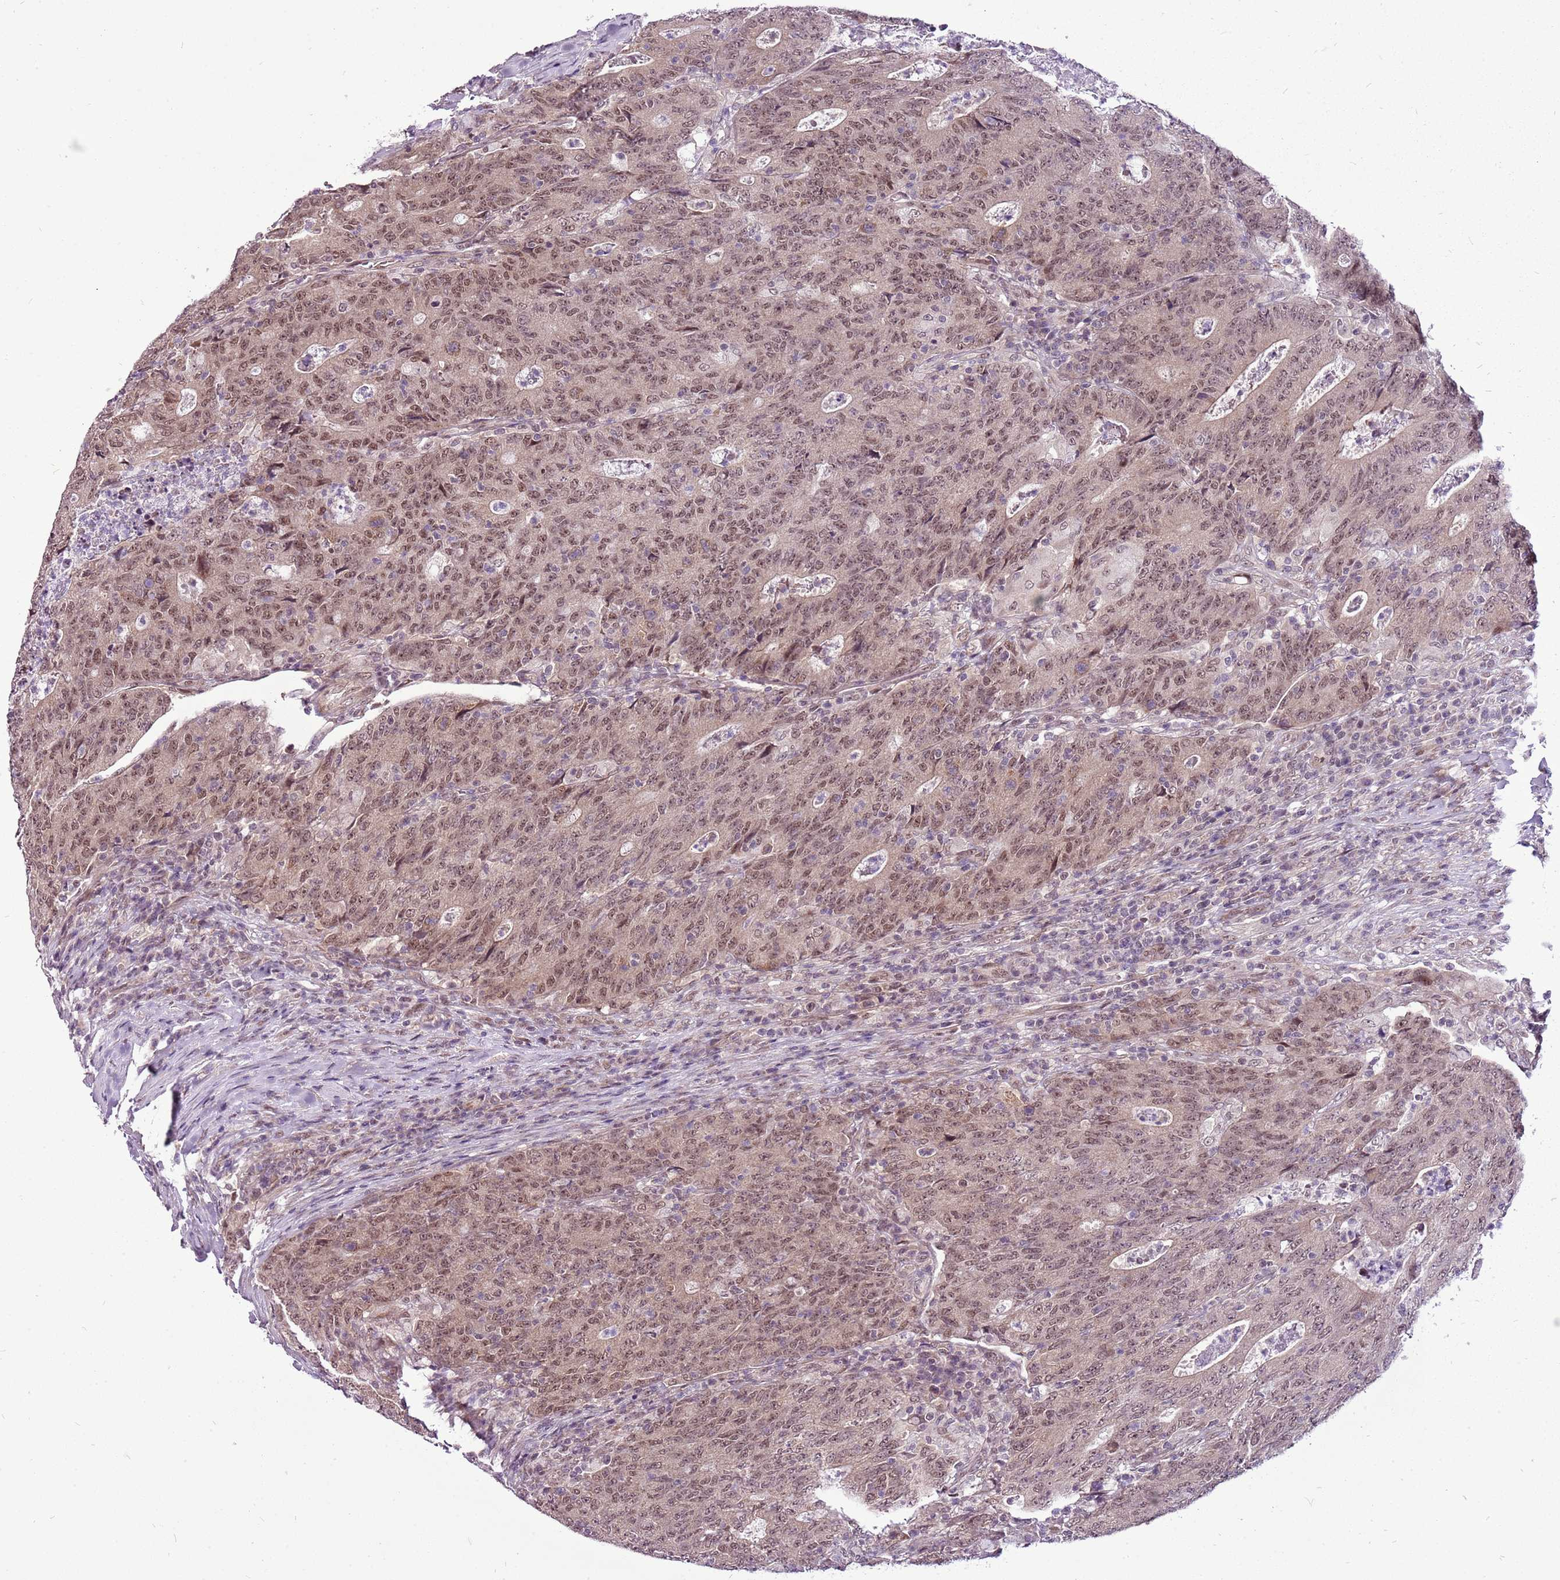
{"staining": {"intensity": "moderate", "quantity": ">75%", "location": "nuclear"}, "tissue": "colorectal cancer", "cell_type": "Tumor cells", "image_type": "cancer", "snomed": [{"axis": "morphology", "description": "Adenocarcinoma, NOS"}, {"axis": "topography", "description": "Colon"}], "caption": "A brown stain labels moderate nuclear positivity of a protein in human colorectal cancer tumor cells. (Stains: DAB in brown, nuclei in blue, Microscopy: brightfield microscopy at high magnification).", "gene": "CCDC166", "patient": {"sex": "female", "age": 75}}